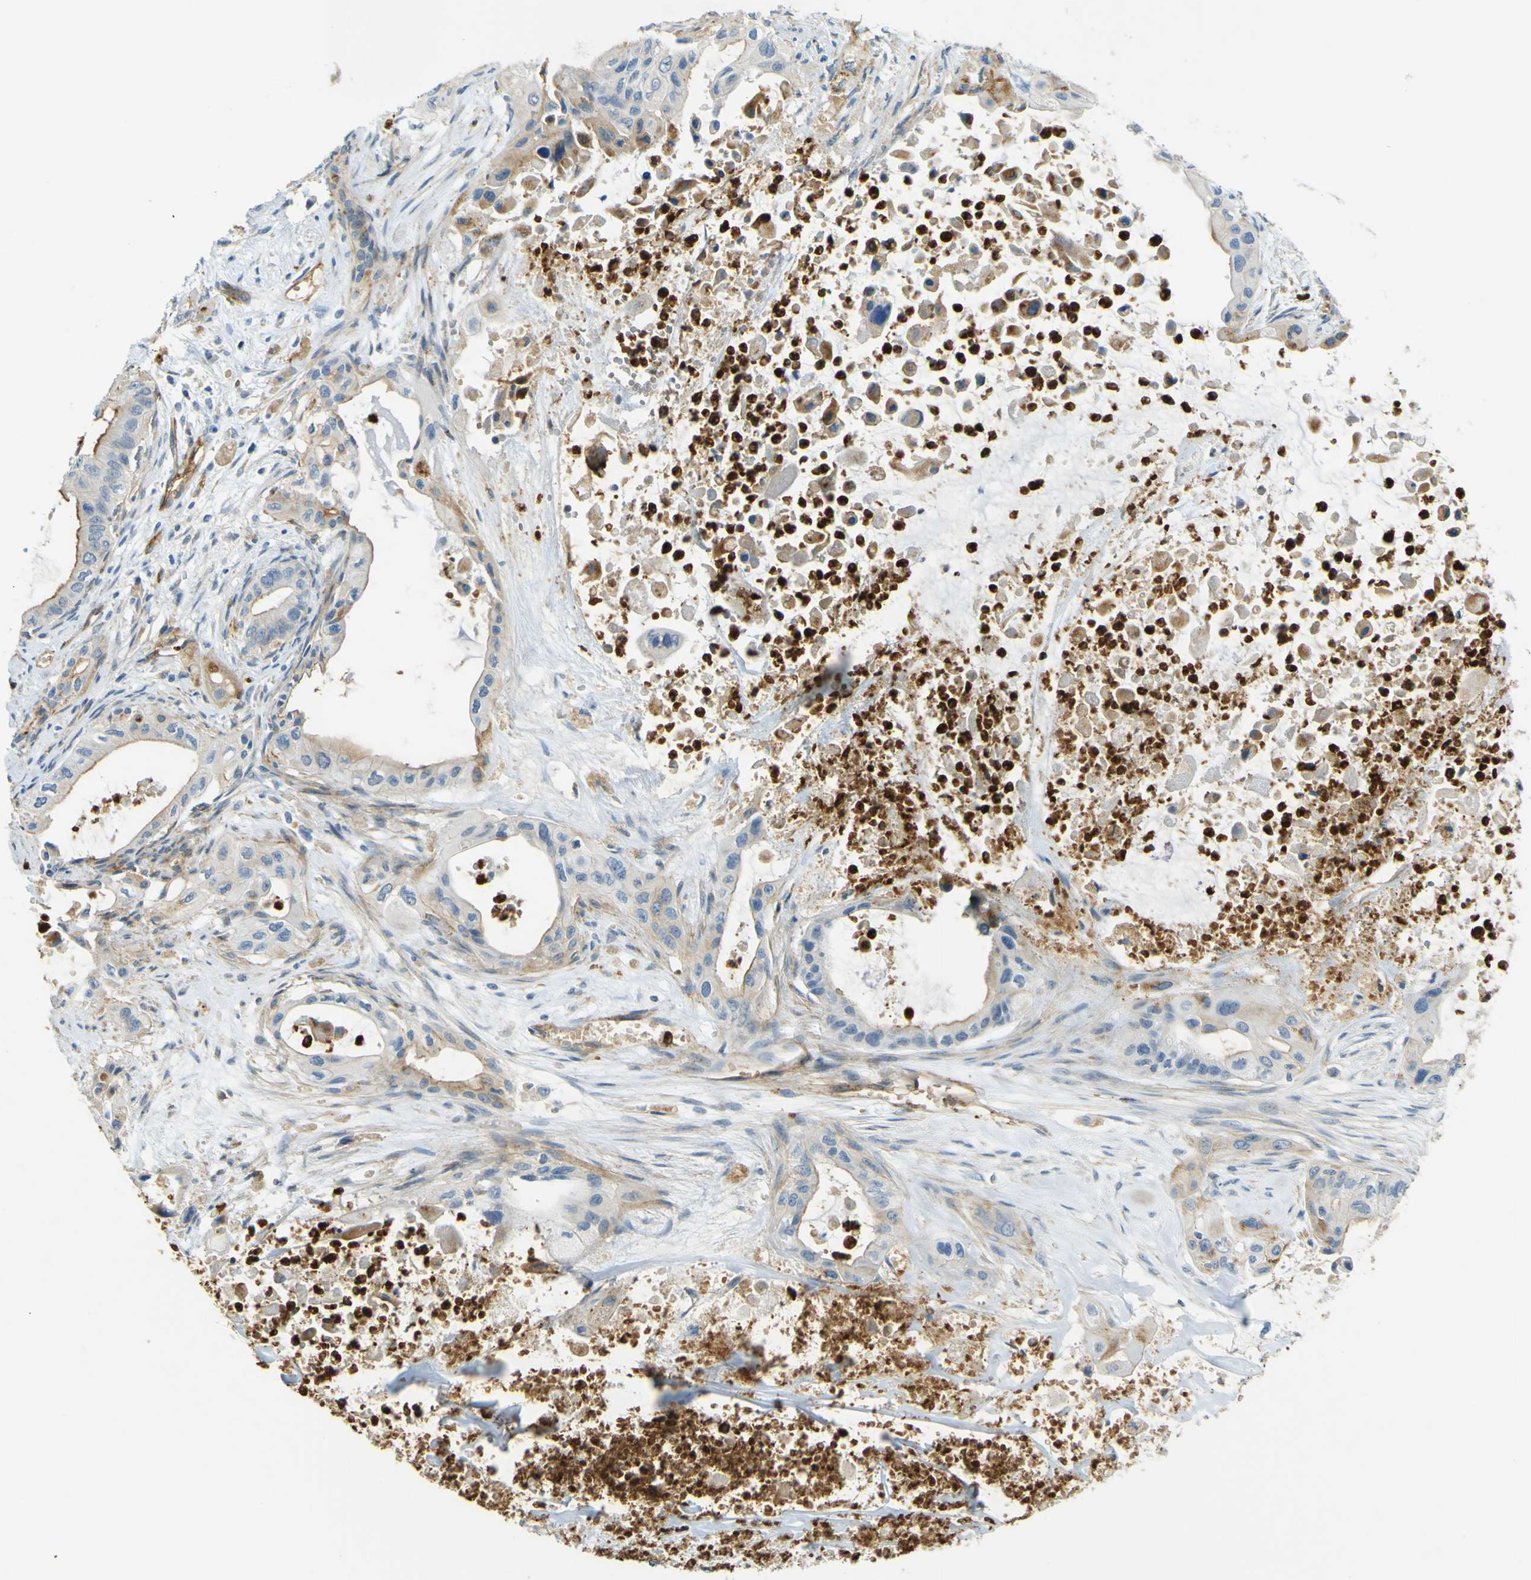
{"staining": {"intensity": "moderate", "quantity": "25%-75%", "location": "cytoplasmic/membranous"}, "tissue": "pancreatic cancer", "cell_type": "Tumor cells", "image_type": "cancer", "snomed": [{"axis": "morphology", "description": "Adenocarcinoma, NOS"}, {"axis": "topography", "description": "Pancreas"}], "caption": "Approximately 25%-75% of tumor cells in pancreatic adenocarcinoma exhibit moderate cytoplasmic/membranous protein expression as visualized by brown immunohistochemical staining.", "gene": "PLXDC1", "patient": {"sex": "male", "age": 73}}